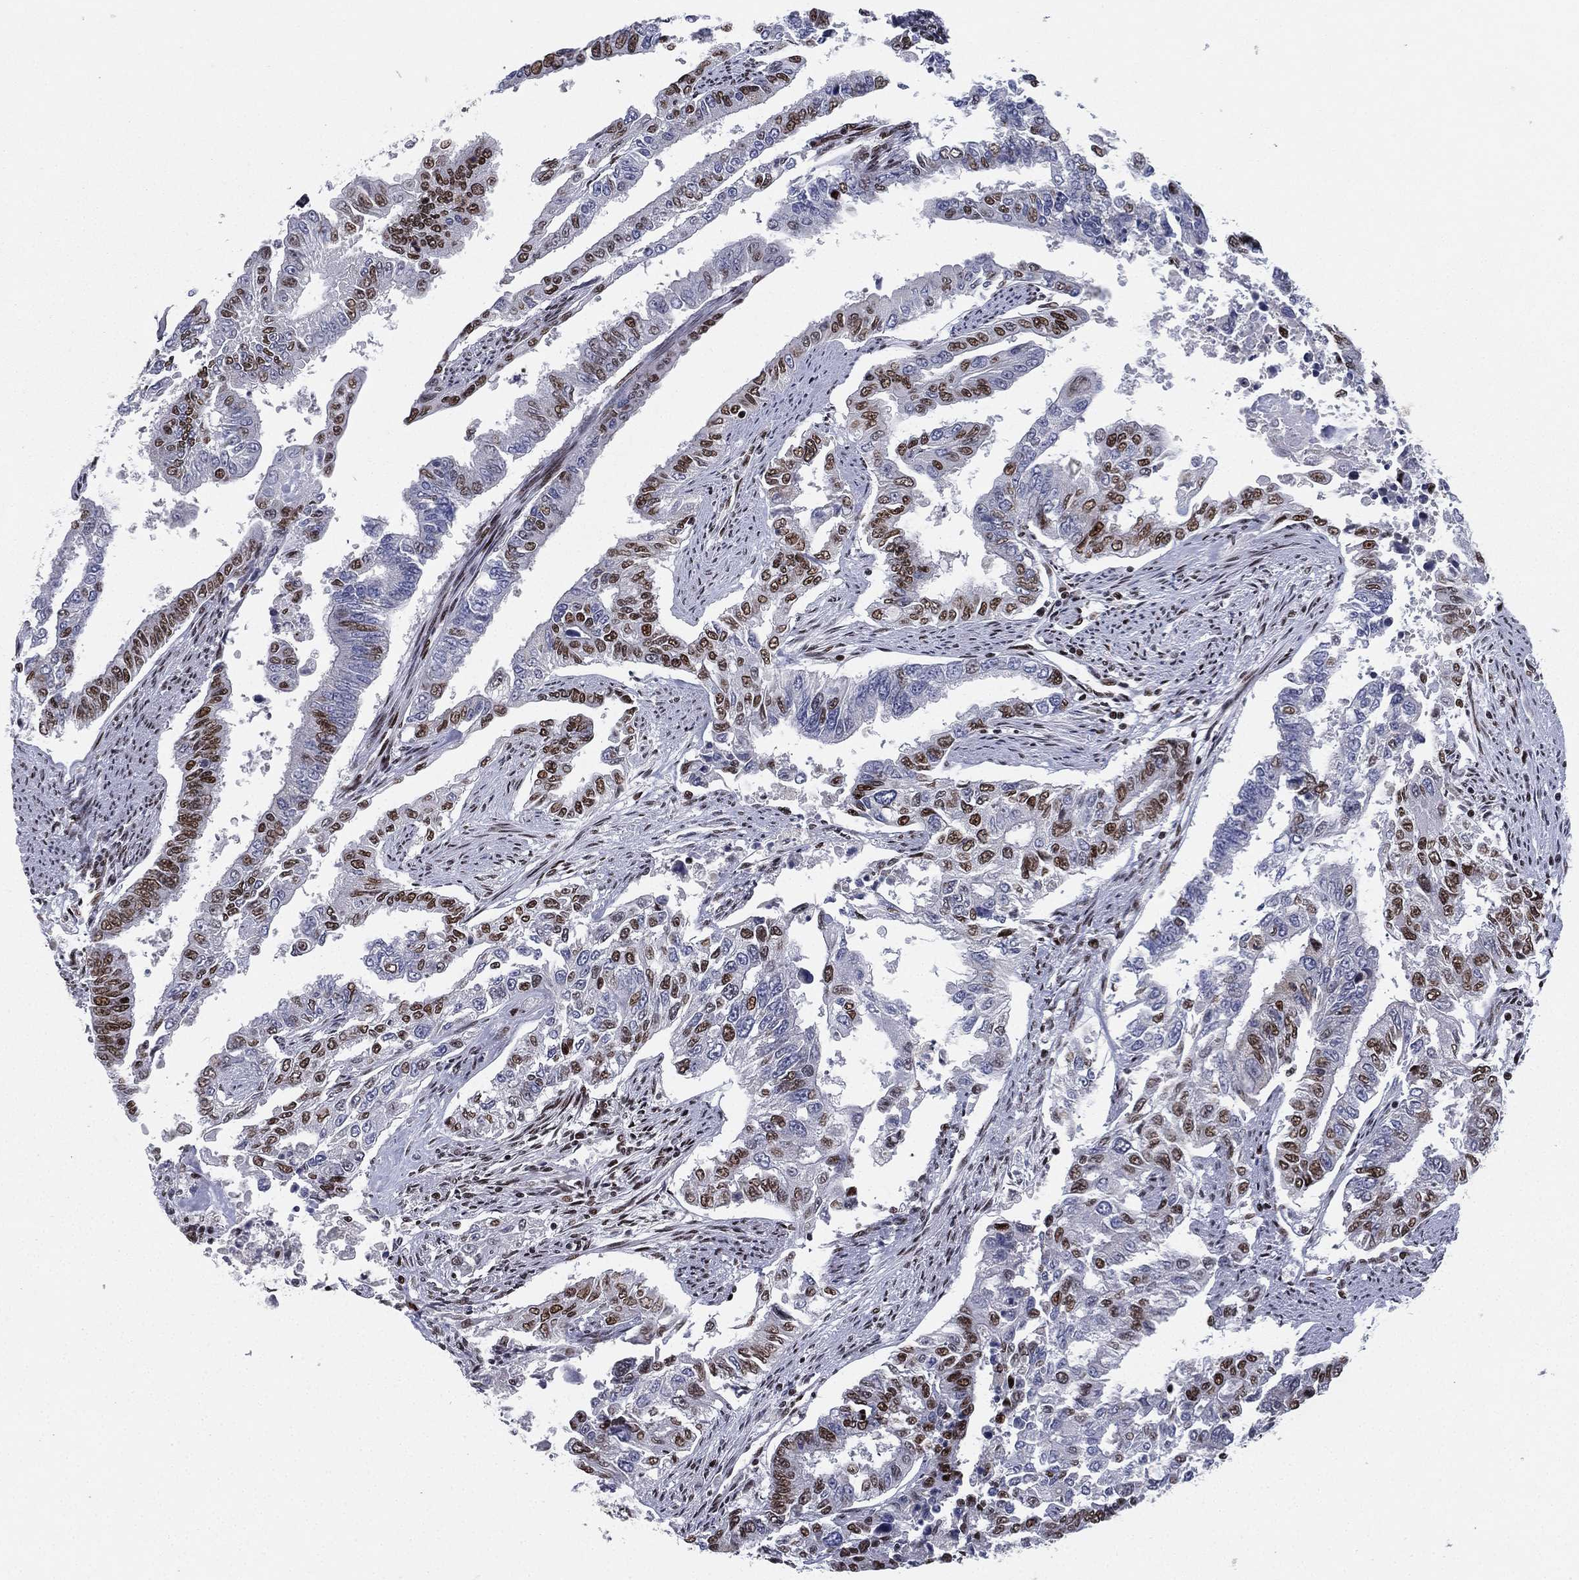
{"staining": {"intensity": "strong", "quantity": "<25%", "location": "nuclear"}, "tissue": "endometrial cancer", "cell_type": "Tumor cells", "image_type": "cancer", "snomed": [{"axis": "morphology", "description": "Adenocarcinoma, NOS"}, {"axis": "topography", "description": "Uterus"}], "caption": "Endometrial cancer stained for a protein shows strong nuclear positivity in tumor cells.", "gene": "RTF1", "patient": {"sex": "female", "age": 59}}